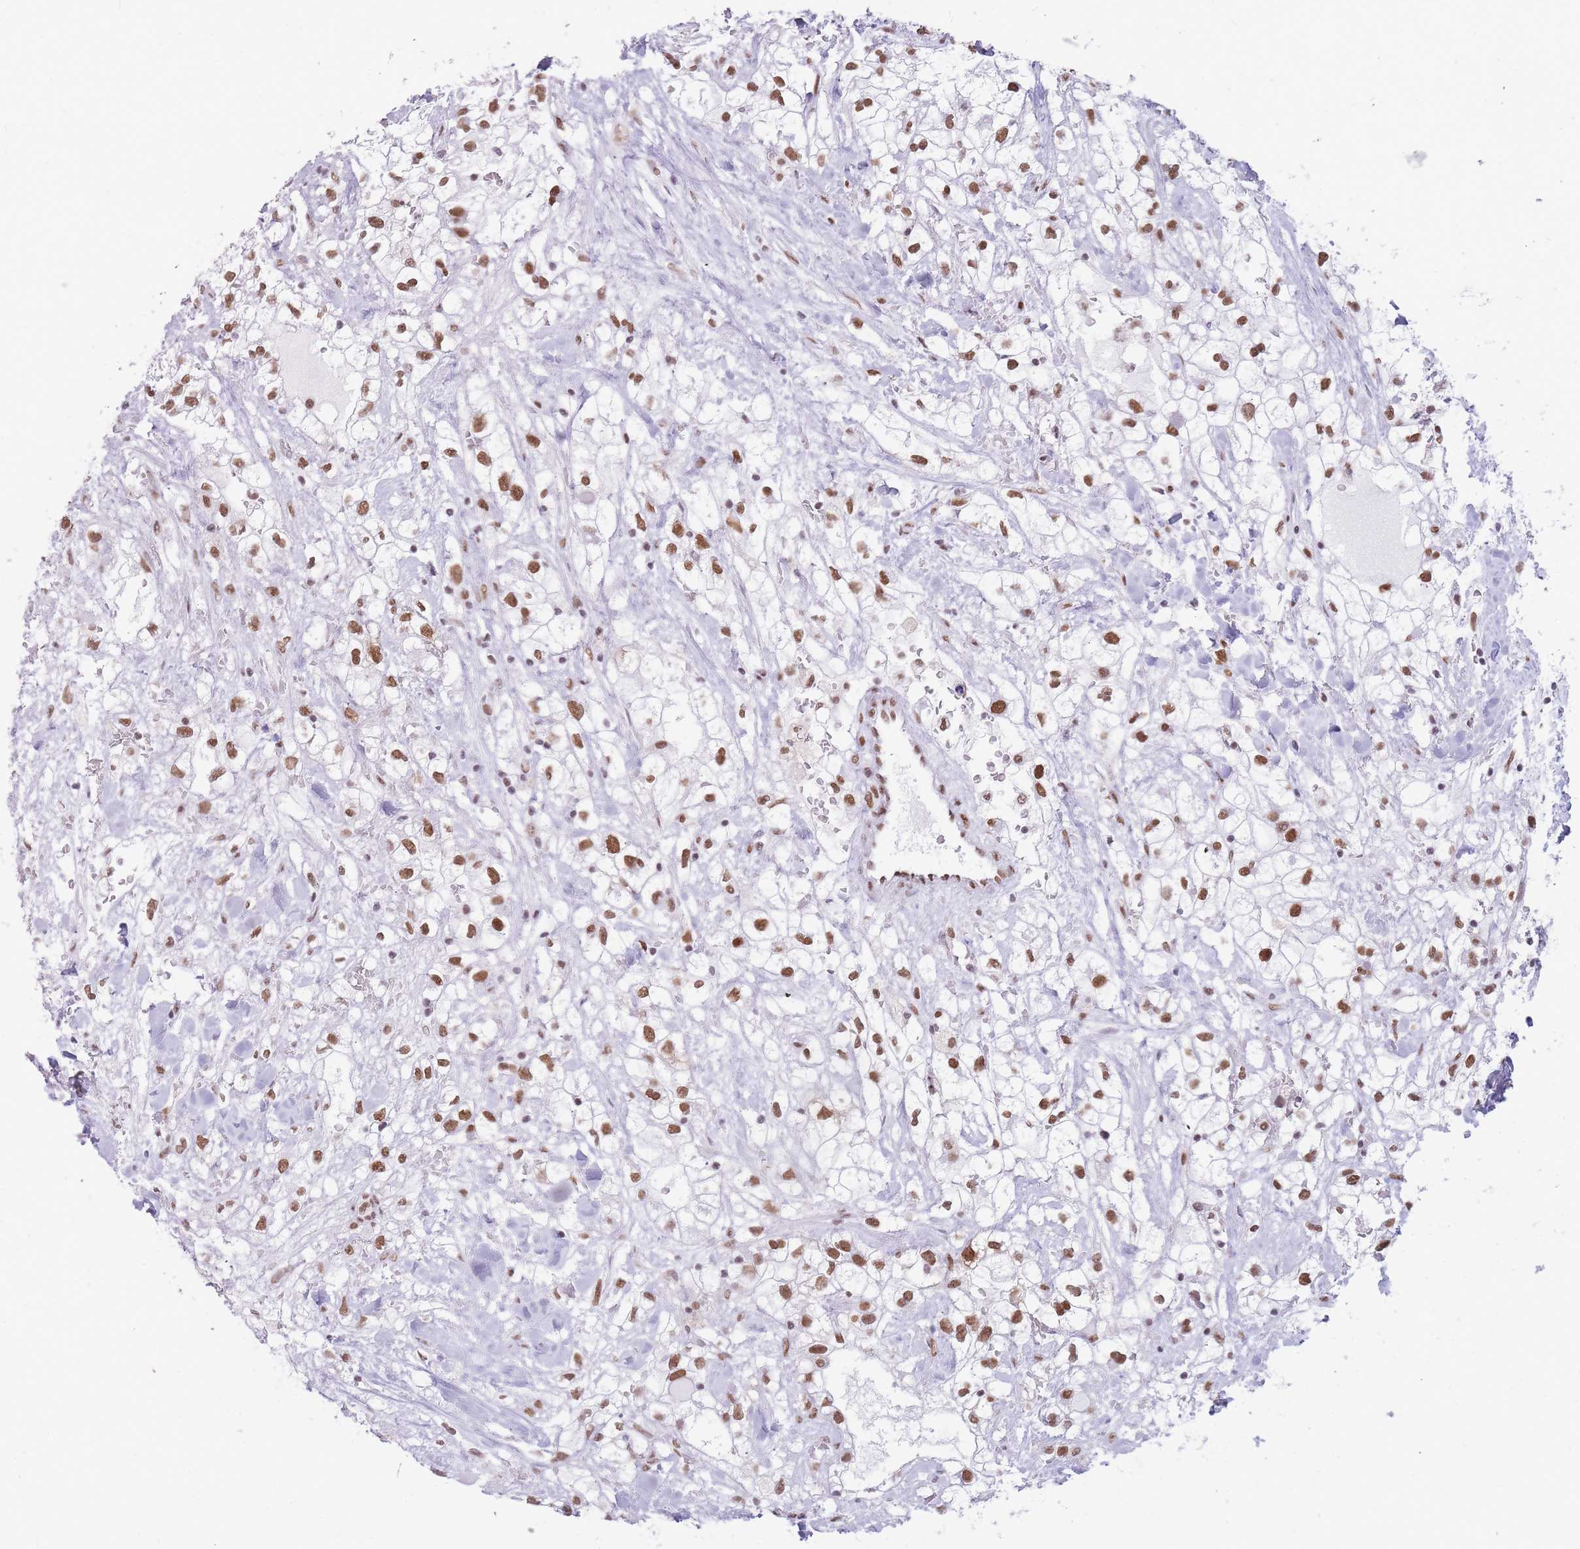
{"staining": {"intensity": "moderate", "quantity": ">75%", "location": "nuclear"}, "tissue": "renal cancer", "cell_type": "Tumor cells", "image_type": "cancer", "snomed": [{"axis": "morphology", "description": "Adenocarcinoma, NOS"}, {"axis": "topography", "description": "Kidney"}], "caption": "A micrograph showing moderate nuclear expression in about >75% of tumor cells in adenocarcinoma (renal), as visualized by brown immunohistochemical staining.", "gene": "HNRNPUL1", "patient": {"sex": "male", "age": 59}}